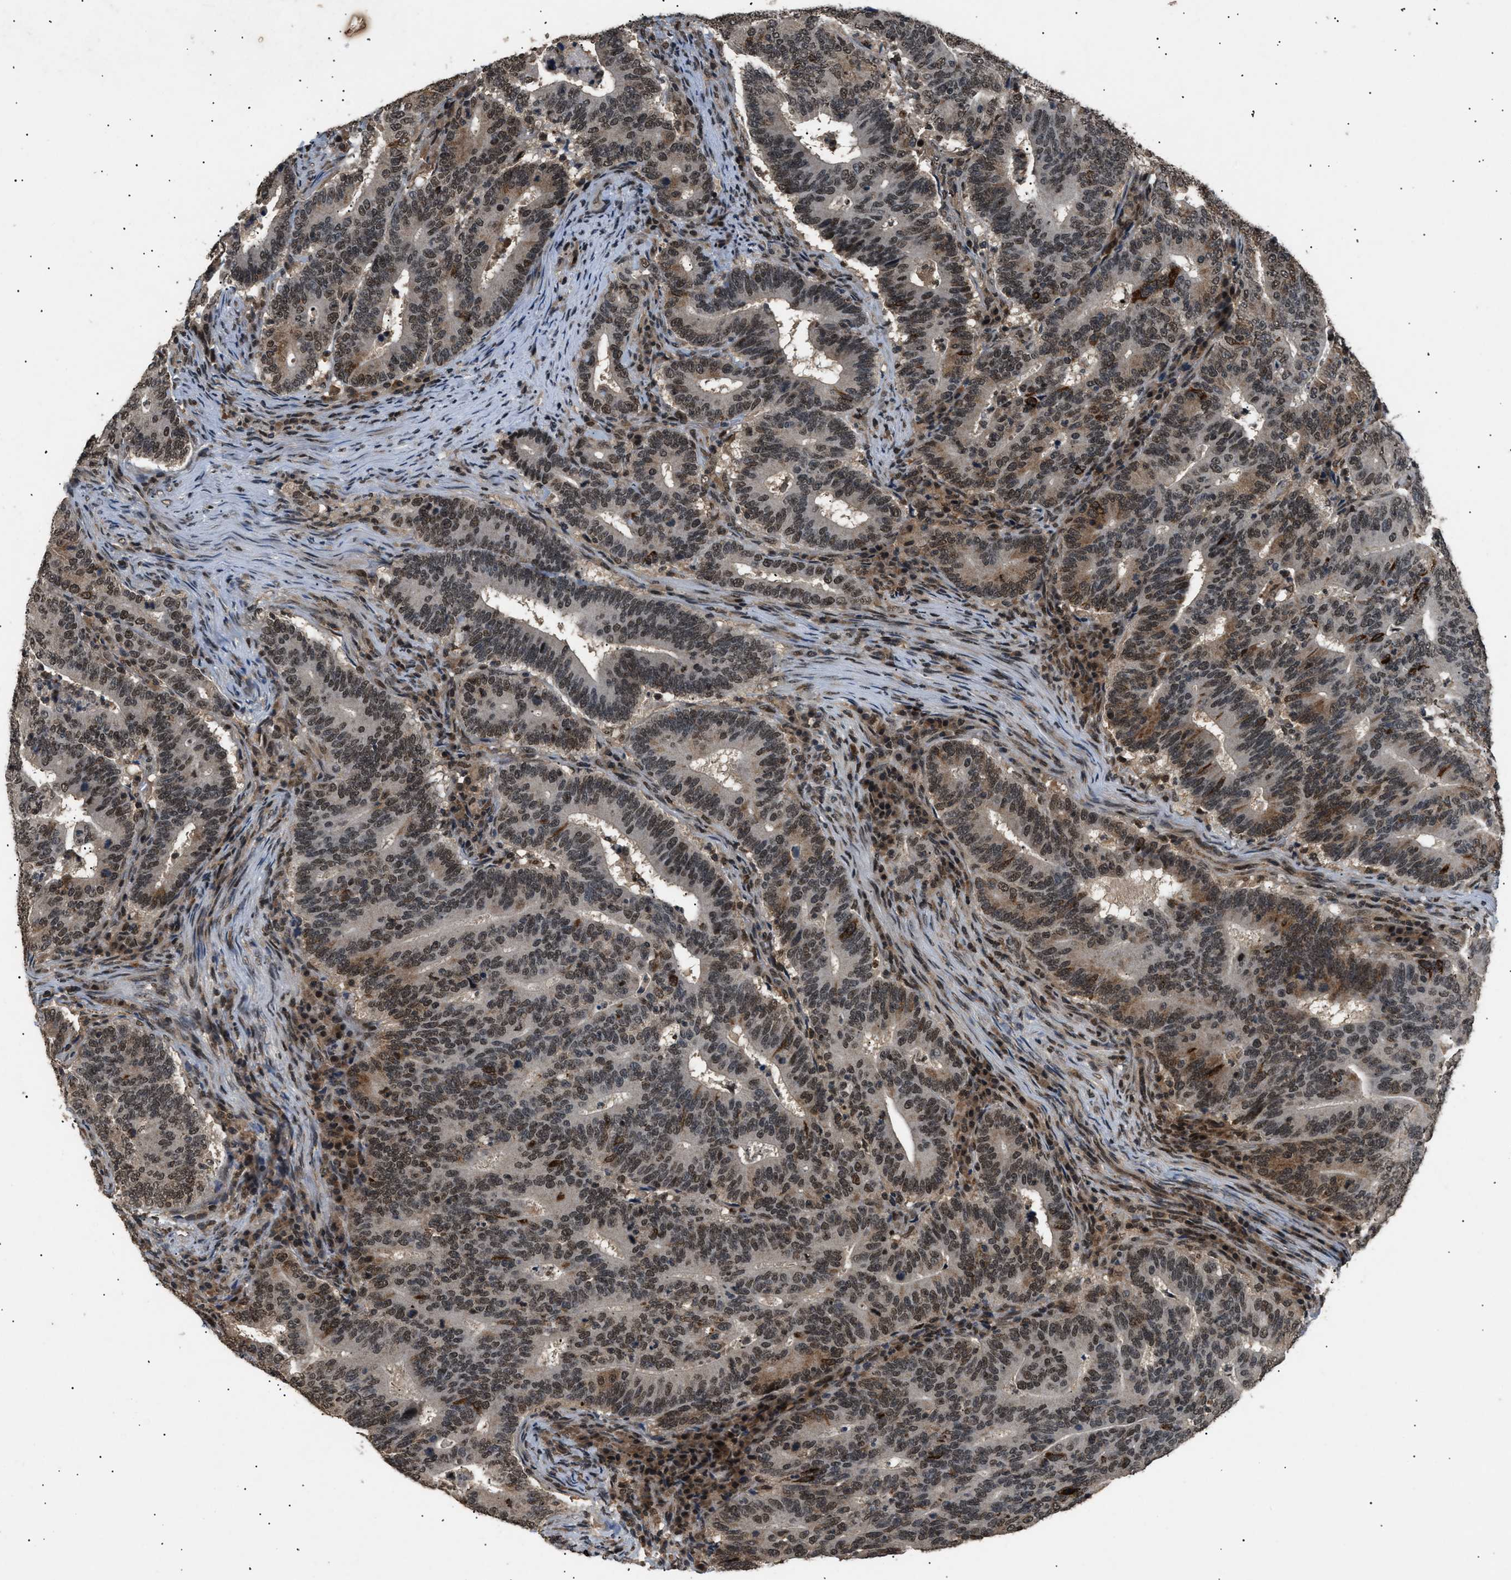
{"staining": {"intensity": "strong", "quantity": "25%-75%", "location": "cytoplasmic/membranous,nuclear"}, "tissue": "colorectal cancer", "cell_type": "Tumor cells", "image_type": "cancer", "snomed": [{"axis": "morphology", "description": "Adenocarcinoma, NOS"}, {"axis": "topography", "description": "Colon"}], "caption": "Adenocarcinoma (colorectal) stained with IHC shows strong cytoplasmic/membranous and nuclear staining in about 25%-75% of tumor cells. The staining was performed using DAB (3,3'-diaminobenzidine) to visualize the protein expression in brown, while the nuclei were stained in blue with hematoxylin (Magnification: 20x).", "gene": "RBM5", "patient": {"sex": "female", "age": 66}}